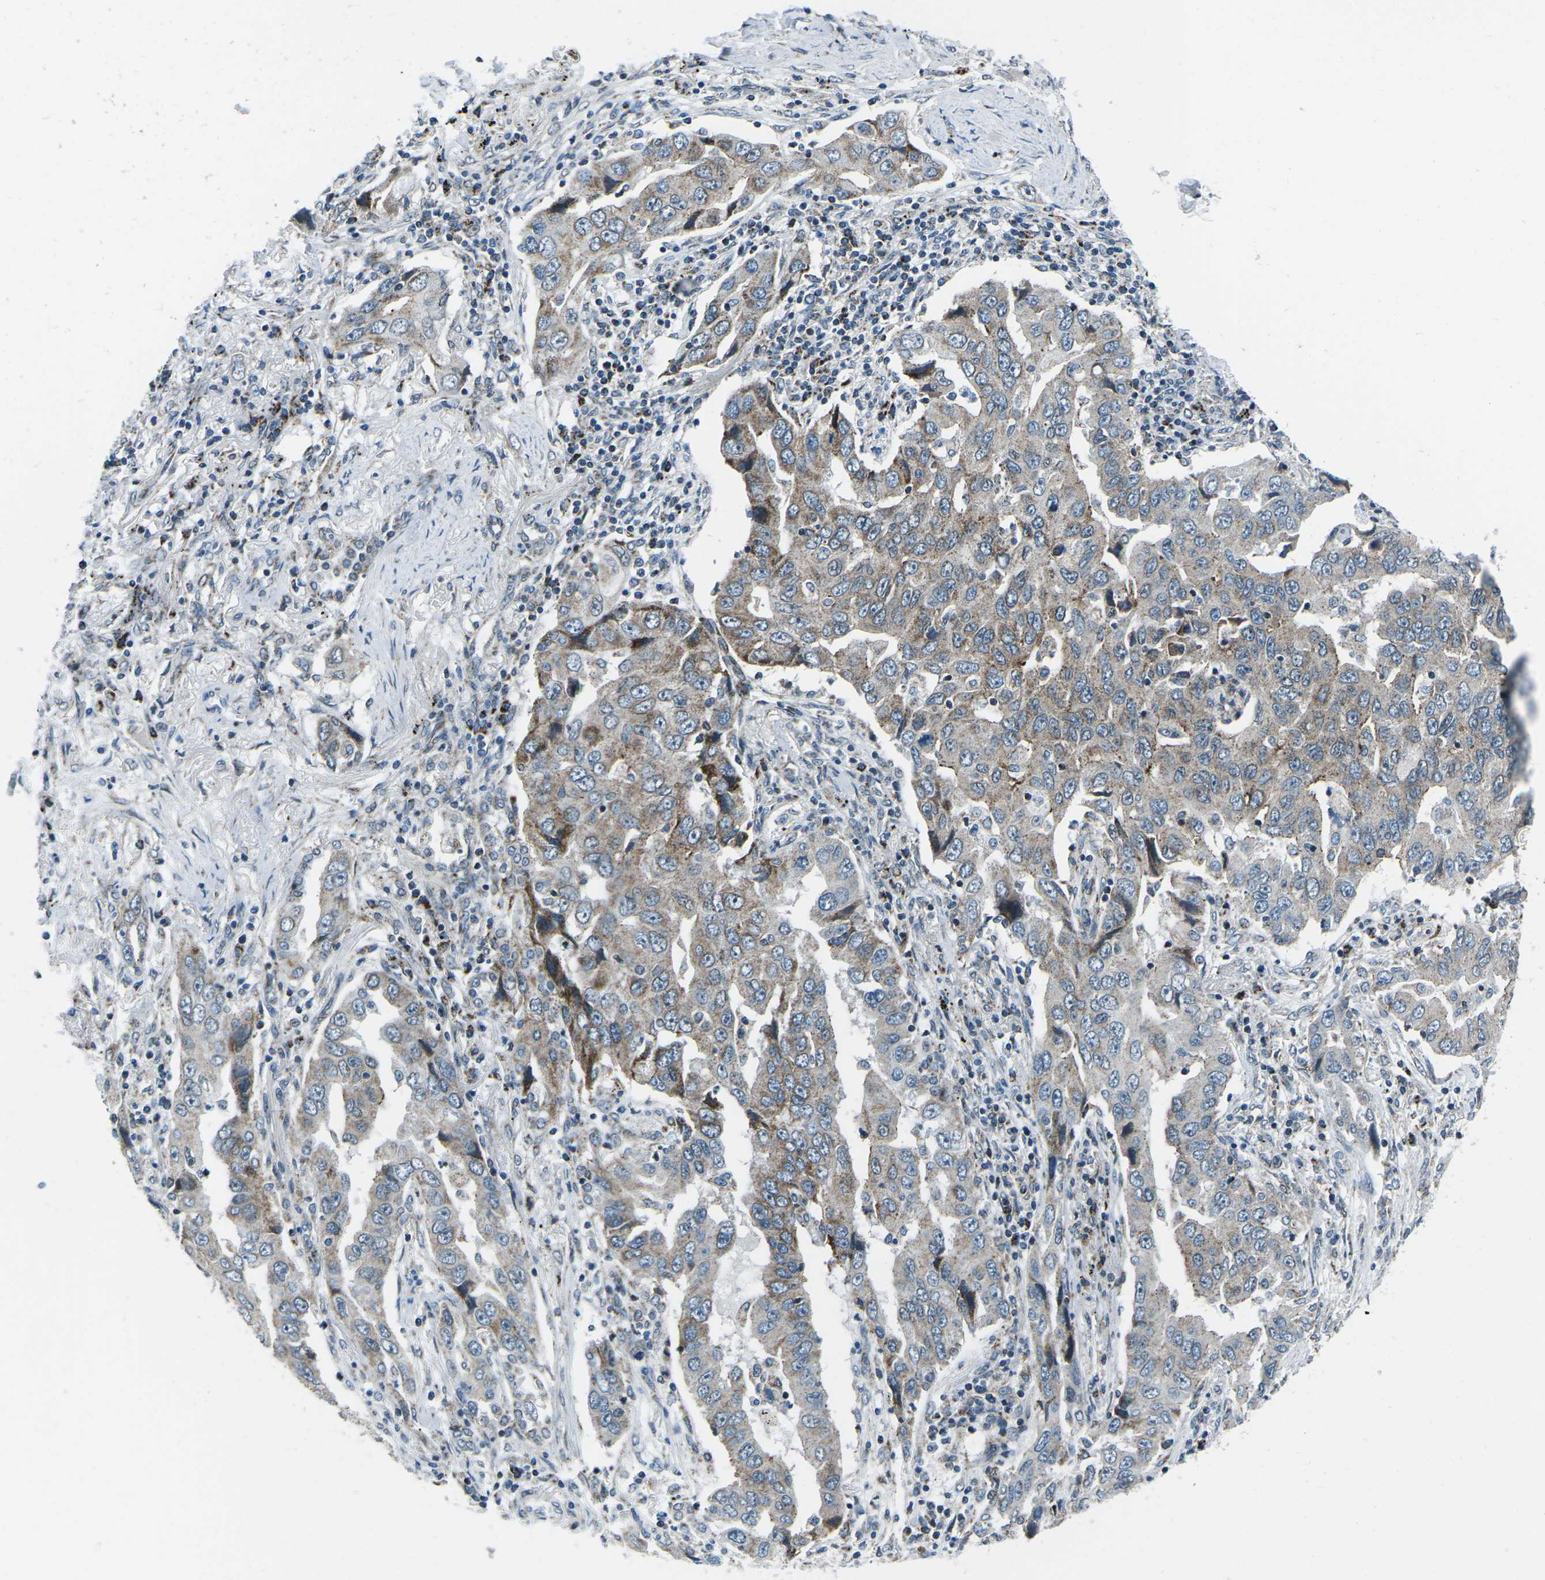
{"staining": {"intensity": "weak", "quantity": "25%-75%", "location": "cytoplasmic/membranous"}, "tissue": "lung cancer", "cell_type": "Tumor cells", "image_type": "cancer", "snomed": [{"axis": "morphology", "description": "Adenocarcinoma, NOS"}, {"axis": "topography", "description": "Lung"}], "caption": "This is a micrograph of immunohistochemistry staining of lung cancer, which shows weak positivity in the cytoplasmic/membranous of tumor cells.", "gene": "RFESD", "patient": {"sex": "female", "age": 65}}